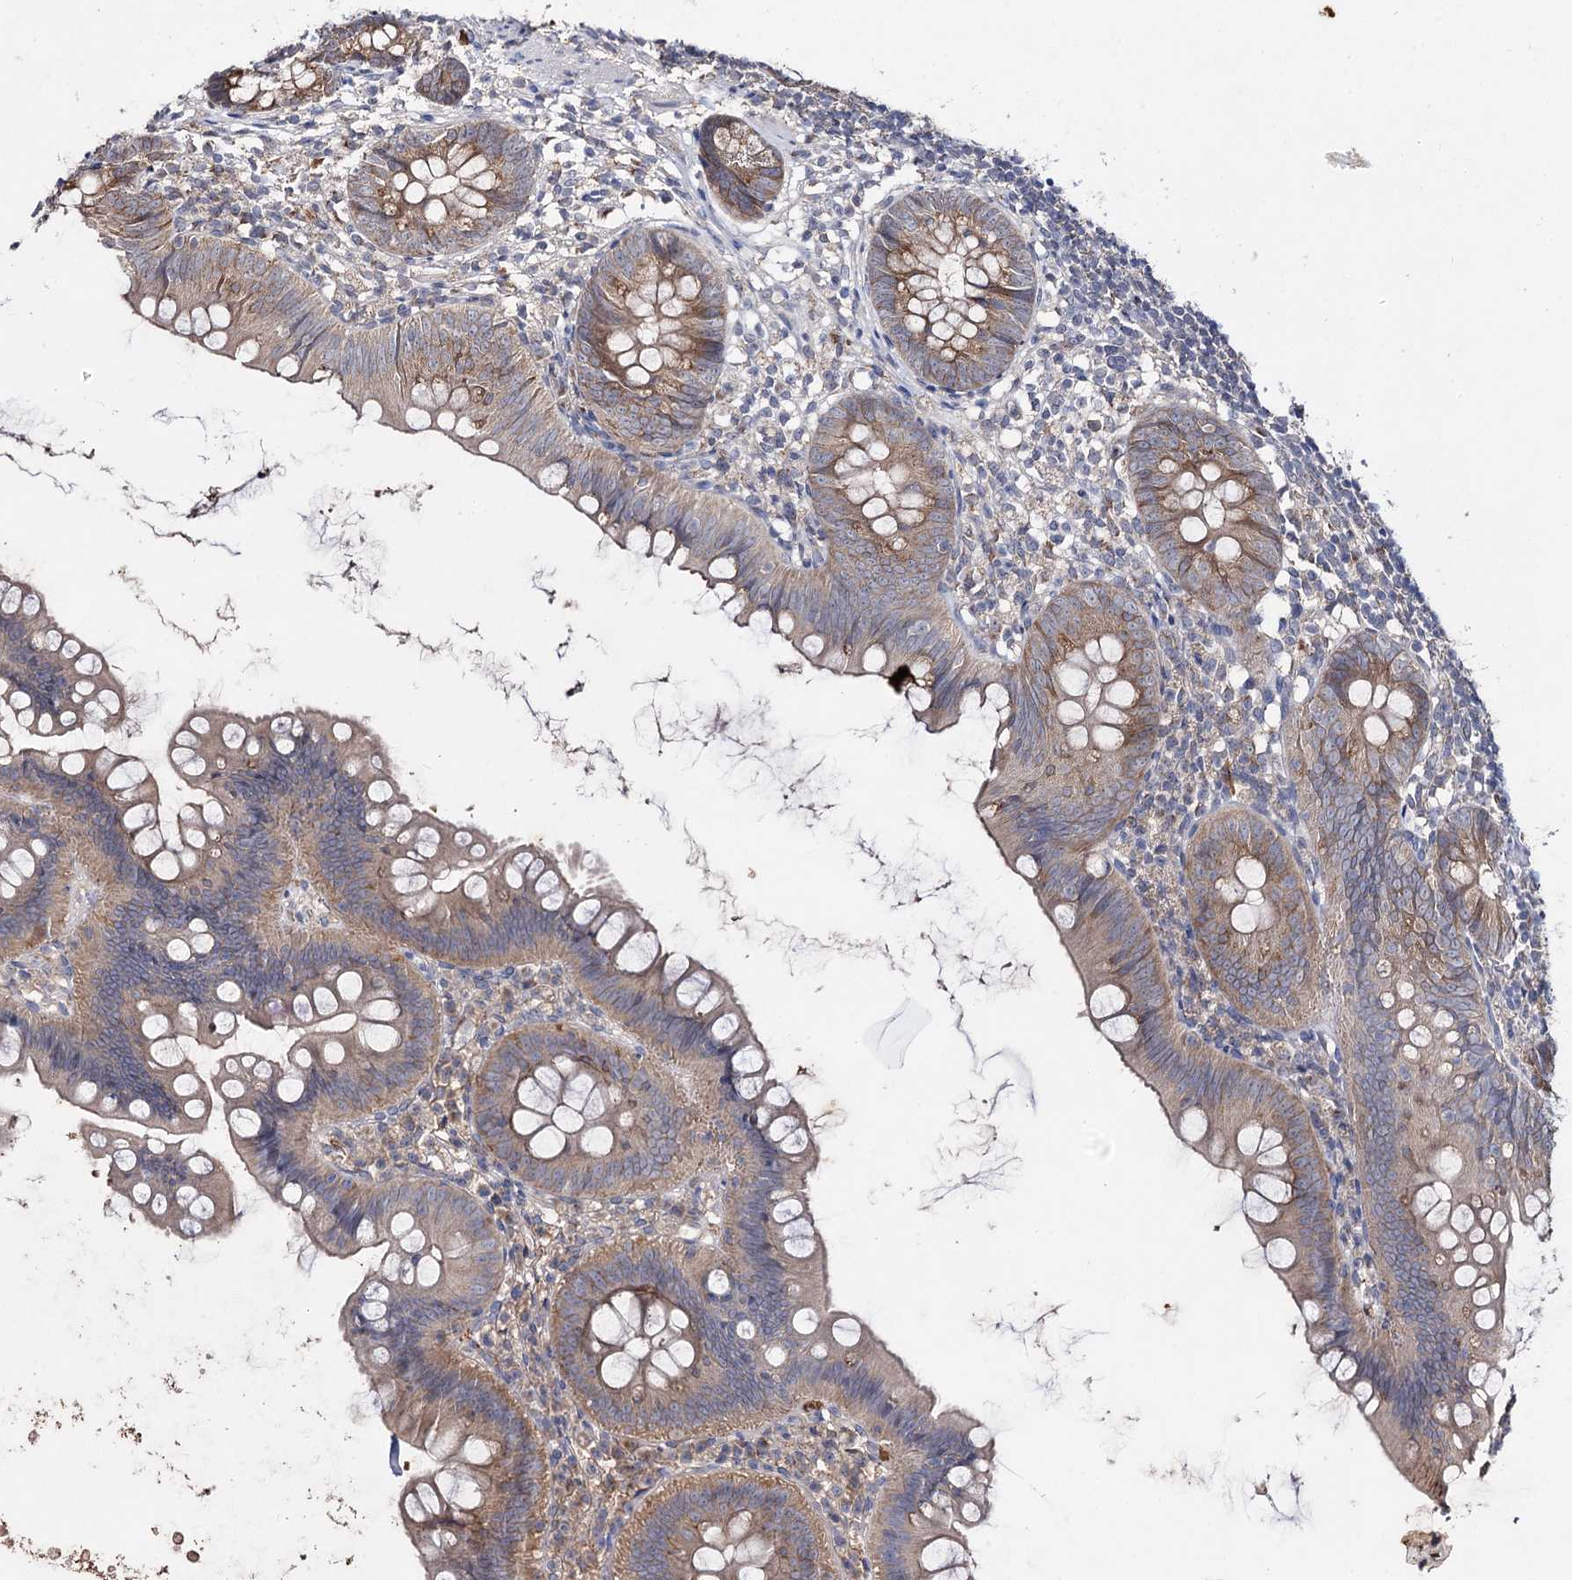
{"staining": {"intensity": "weak", "quantity": ">75%", "location": "cytoplasmic/membranous"}, "tissue": "appendix", "cell_type": "Glandular cells", "image_type": "normal", "snomed": [{"axis": "morphology", "description": "Normal tissue, NOS"}, {"axis": "topography", "description": "Appendix"}], "caption": "Appendix was stained to show a protein in brown. There is low levels of weak cytoplasmic/membranous expression in about >75% of glandular cells. Using DAB (3,3'-diaminobenzidine) (brown) and hematoxylin (blue) stains, captured at high magnification using brightfield microscopy.", "gene": "ARFIP2", "patient": {"sex": "female", "age": 62}}